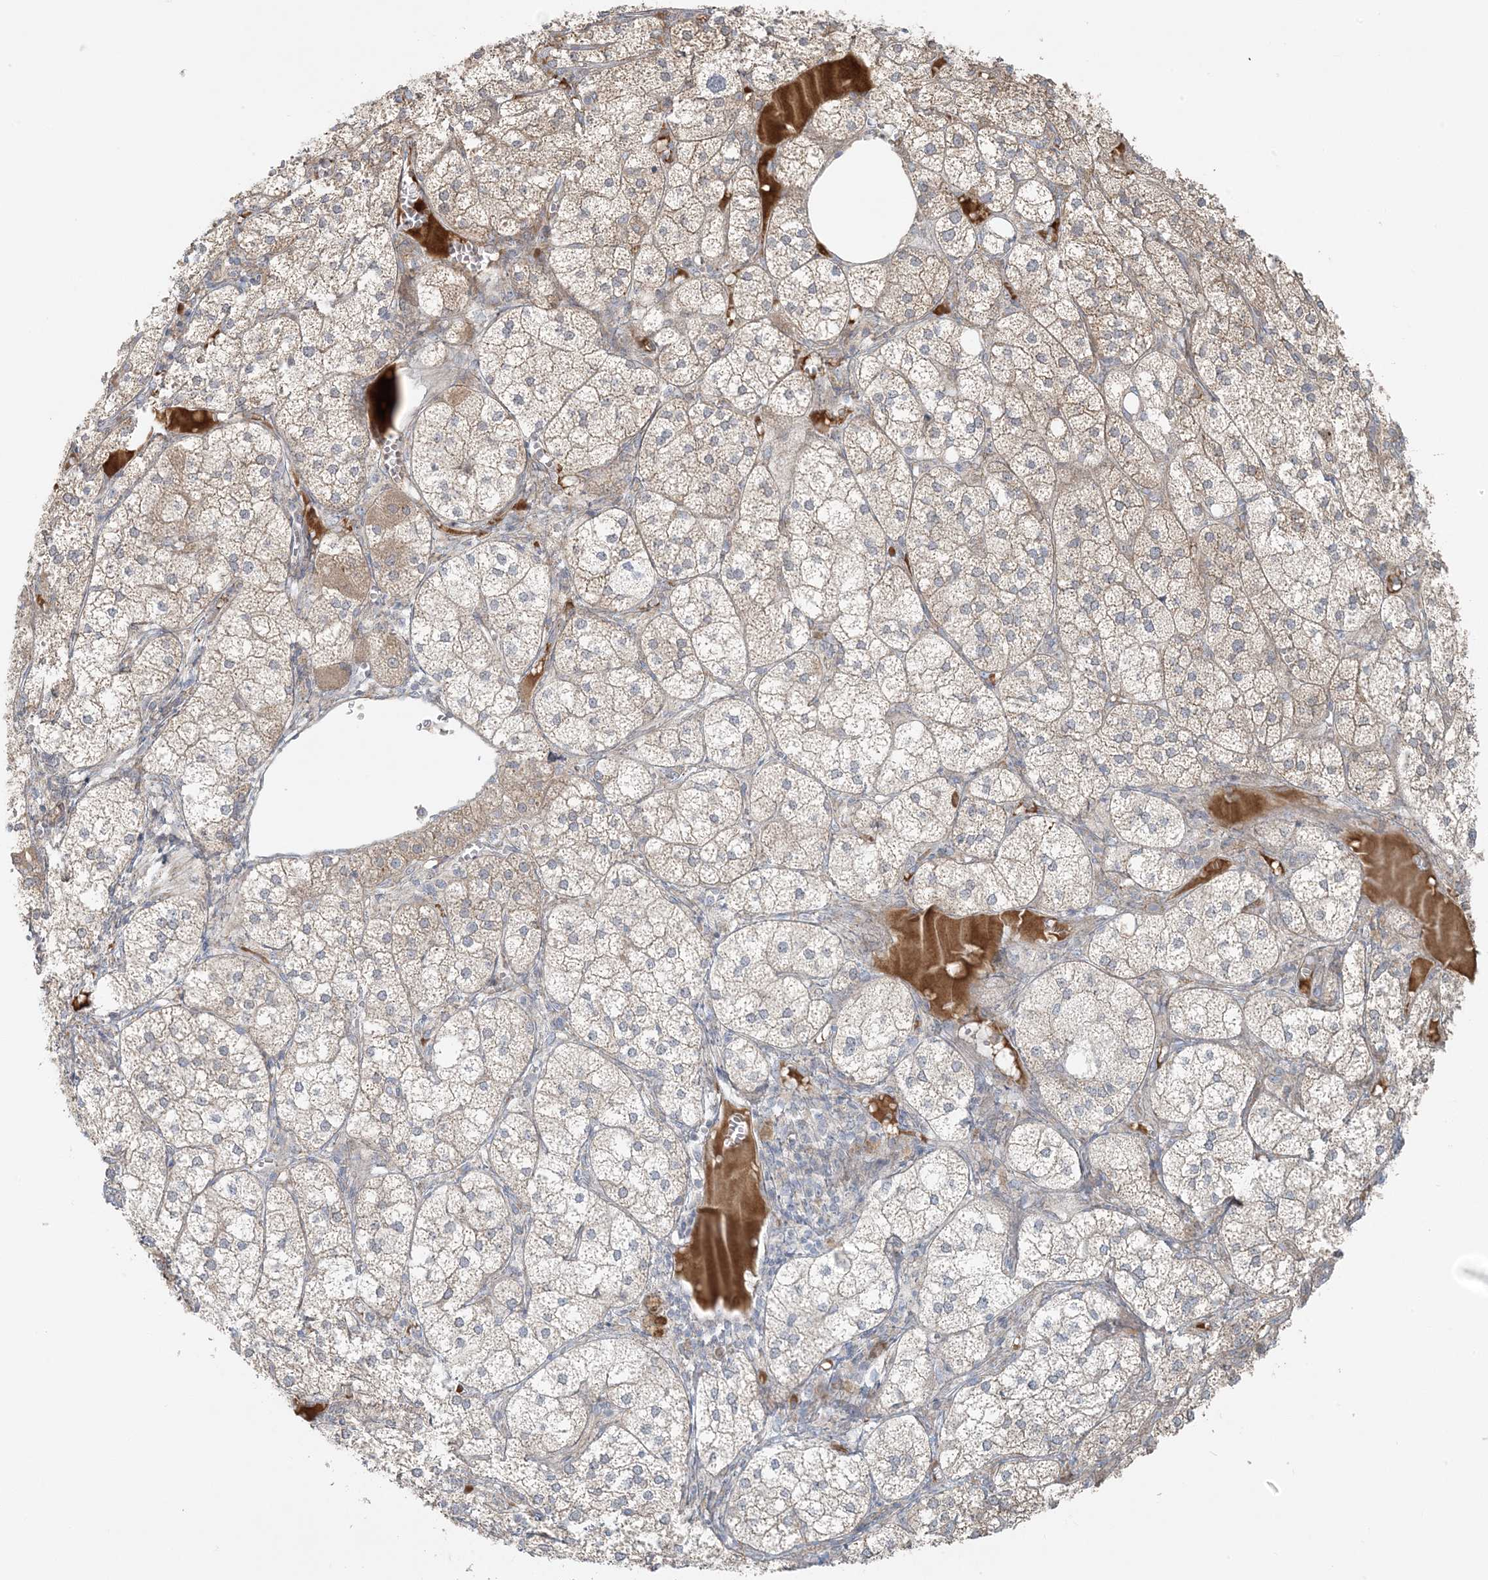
{"staining": {"intensity": "moderate", "quantity": "25%-75%", "location": "cytoplasmic/membranous"}, "tissue": "adrenal gland", "cell_type": "Glandular cells", "image_type": "normal", "snomed": [{"axis": "morphology", "description": "Normal tissue, NOS"}, {"axis": "topography", "description": "Adrenal gland"}], "caption": "A brown stain labels moderate cytoplasmic/membranous positivity of a protein in glandular cells of normal human adrenal gland.", "gene": "ZNF263", "patient": {"sex": "female", "age": 61}}